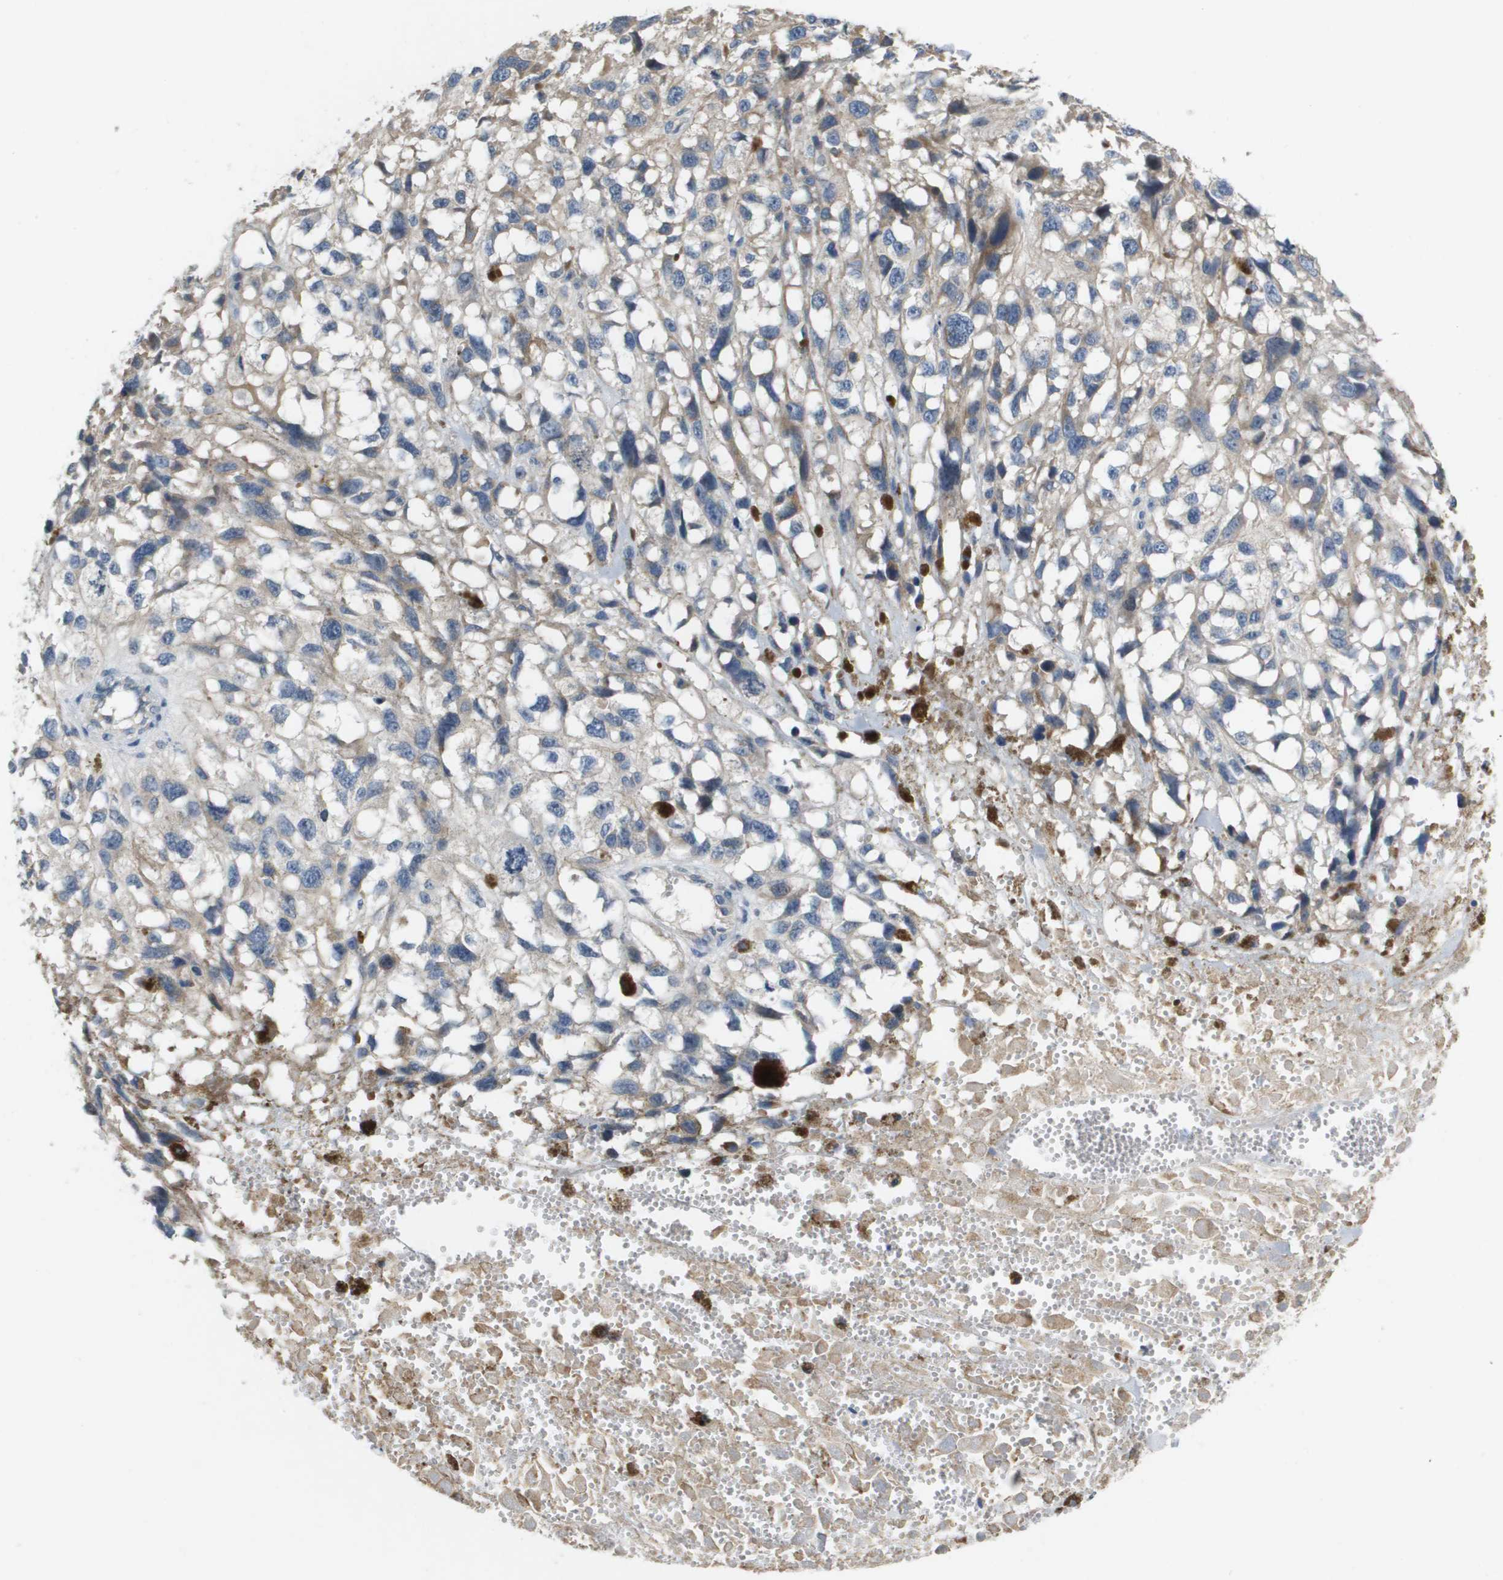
{"staining": {"intensity": "weak", "quantity": "<25%", "location": "cytoplasmic/membranous"}, "tissue": "melanoma", "cell_type": "Tumor cells", "image_type": "cancer", "snomed": [{"axis": "morphology", "description": "Malignant melanoma, Metastatic site"}, {"axis": "topography", "description": "Lymph node"}], "caption": "DAB (3,3'-diaminobenzidine) immunohistochemical staining of malignant melanoma (metastatic site) exhibits no significant expression in tumor cells.", "gene": "CAPN11", "patient": {"sex": "male", "age": 59}}